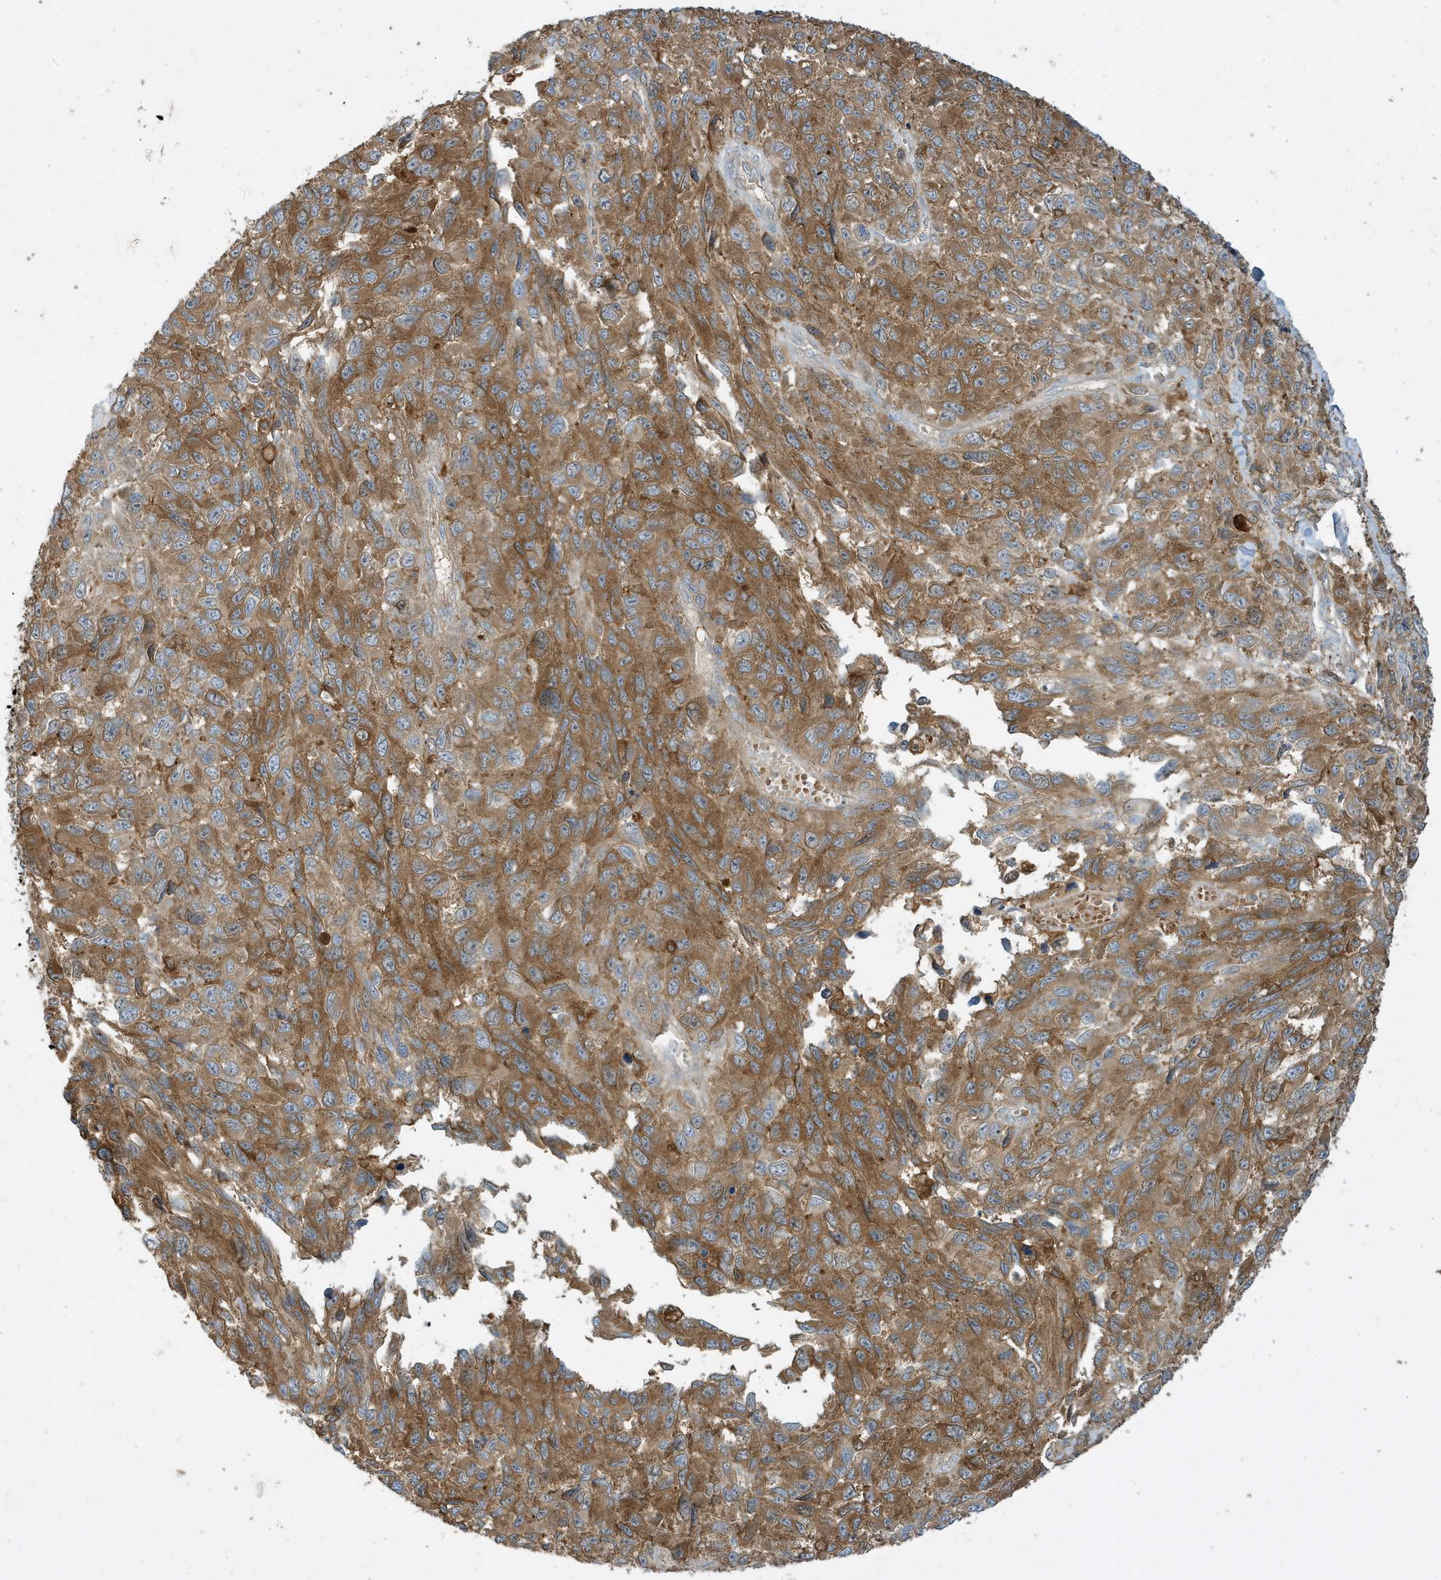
{"staining": {"intensity": "moderate", "quantity": ">75%", "location": "cytoplasmic/membranous"}, "tissue": "melanoma", "cell_type": "Tumor cells", "image_type": "cancer", "snomed": [{"axis": "morphology", "description": "Malignant melanoma, NOS"}, {"axis": "topography", "description": "Skin"}], "caption": "Brown immunohistochemical staining in malignant melanoma reveals moderate cytoplasmic/membranous positivity in approximately >75% of tumor cells. (DAB IHC, brown staining for protein, blue staining for nuclei).", "gene": "ABTB1", "patient": {"sex": "female", "age": 96}}